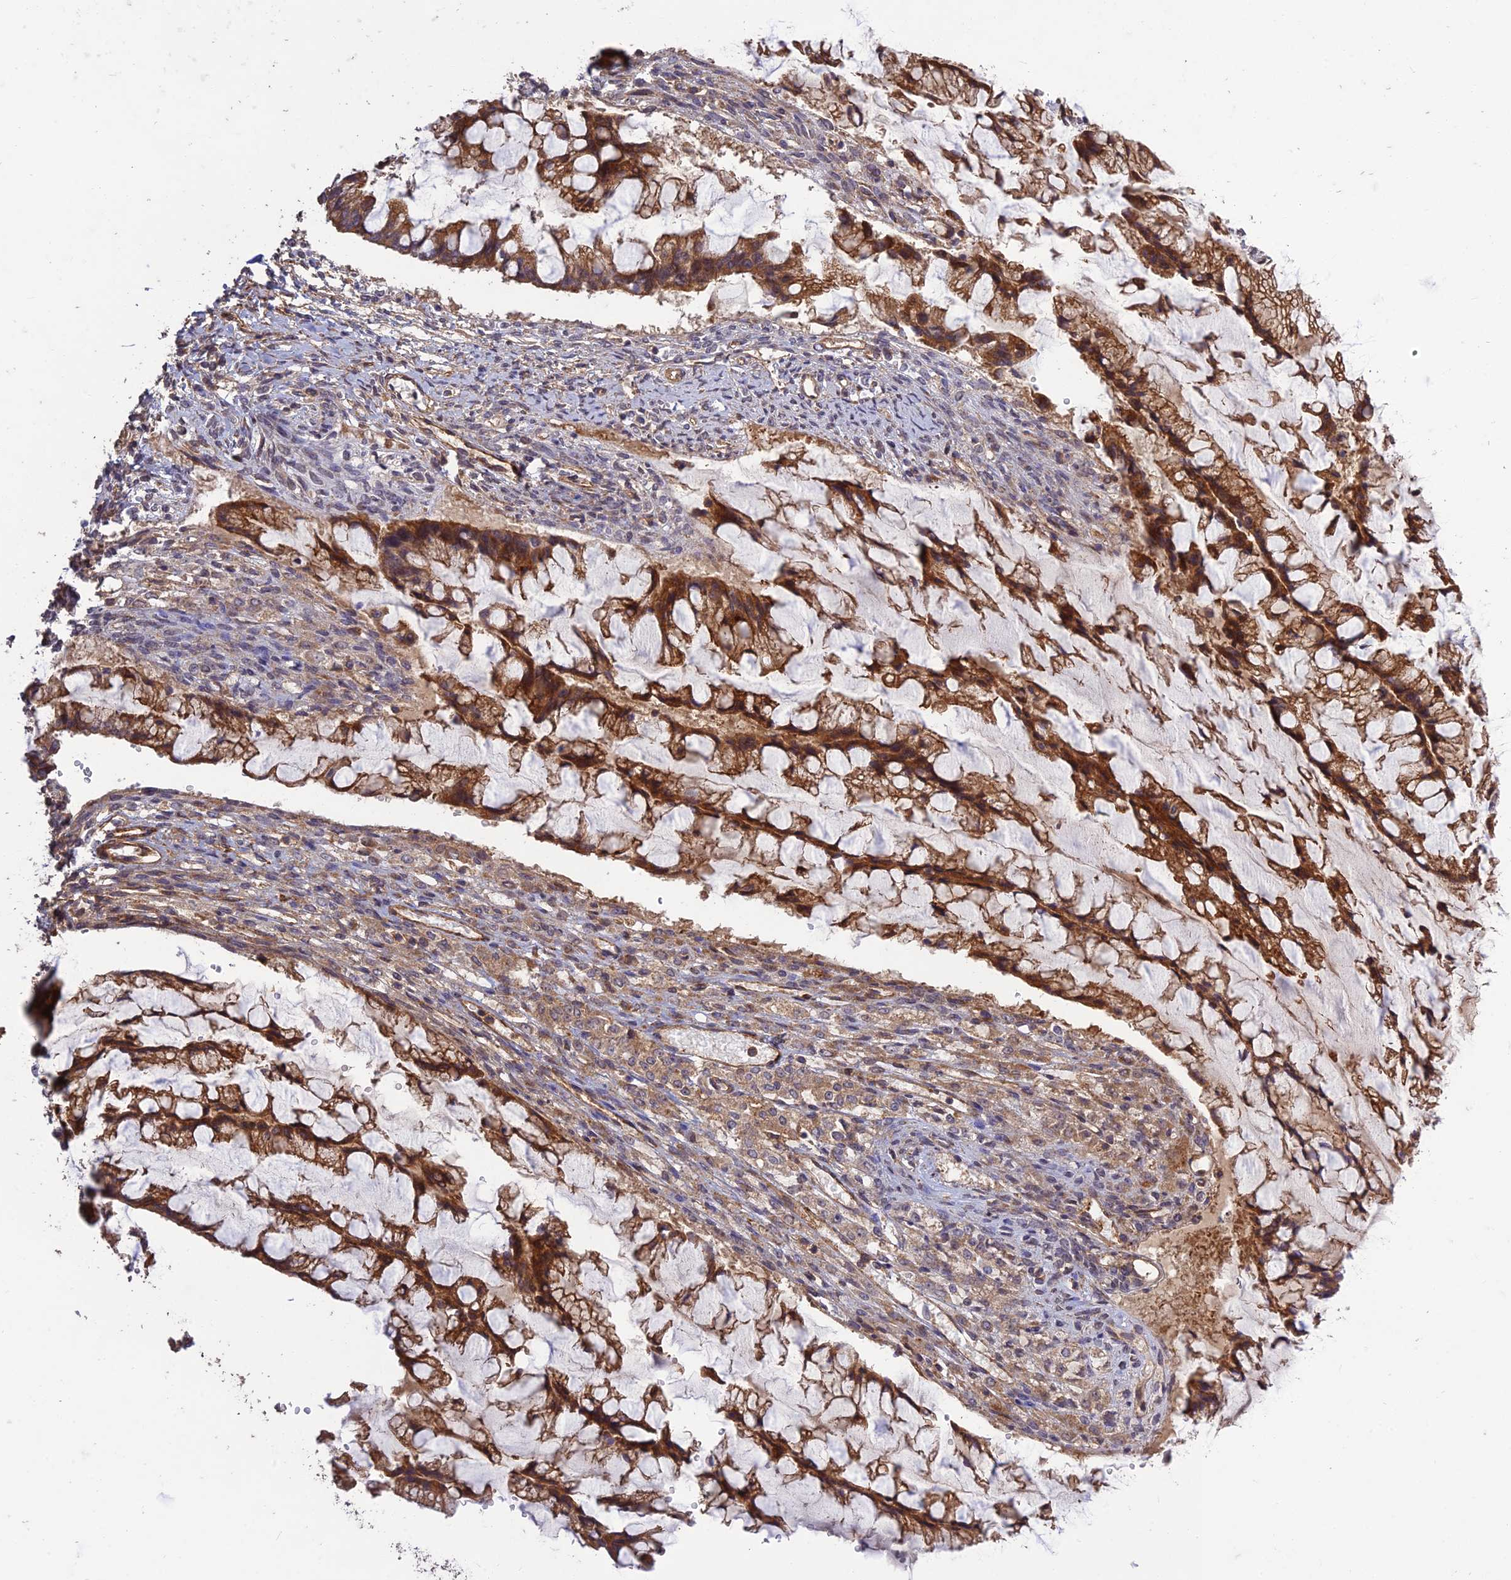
{"staining": {"intensity": "moderate", "quantity": ">75%", "location": "cytoplasmic/membranous"}, "tissue": "ovarian cancer", "cell_type": "Tumor cells", "image_type": "cancer", "snomed": [{"axis": "morphology", "description": "Cystadenocarcinoma, mucinous, NOS"}, {"axis": "topography", "description": "Ovary"}], "caption": "A high-resolution image shows immunohistochemistry staining of ovarian cancer (mucinous cystadenocarcinoma), which exhibits moderate cytoplasmic/membranous staining in about >75% of tumor cells.", "gene": "TMEM131L", "patient": {"sex": "female", "age": 73}}